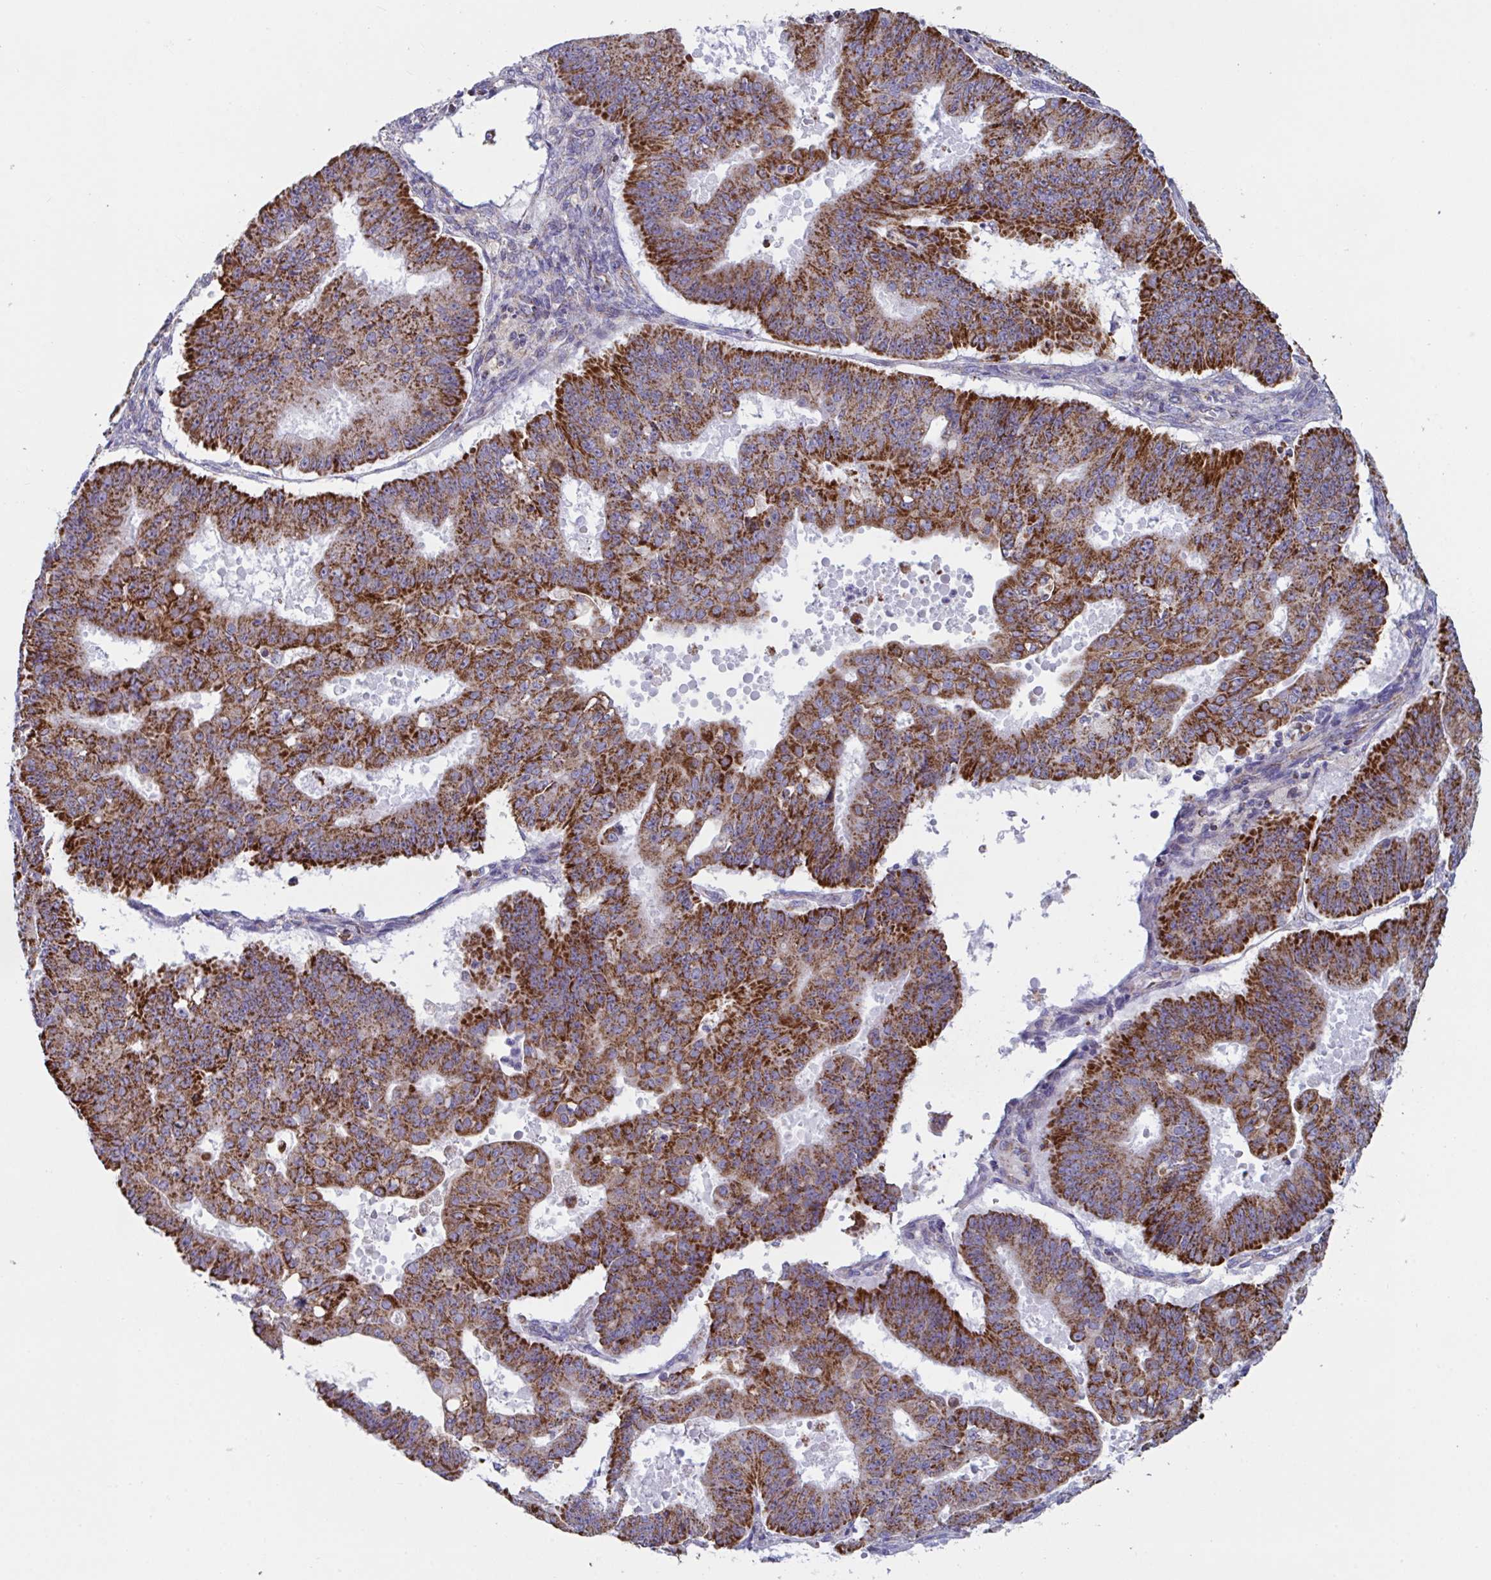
{"staining": {"intensity": "strong", "quantity": ">75%", "location": "cytoplasmic/membranous"}, "tissue": "ovarian cancer", "cell_type": "Tumor cells", "image_type": "cancer", "snomed": [{"axis": "morphology", "description": "Carcinoma, endometroid"}, {"axis": "topography", "description": "Appendix"}, {"axis": "topography", "description": "Ovary"}], "caption": "Immunohistochemistry (IHC) (DAB) staining of ovarian endometroid carcinoma displays strong cytoplasmic/membranous protein staining in about >75% of tumor cells.", "gene": "BCAT2", "patient": {"sex": "female", "age": 42}}